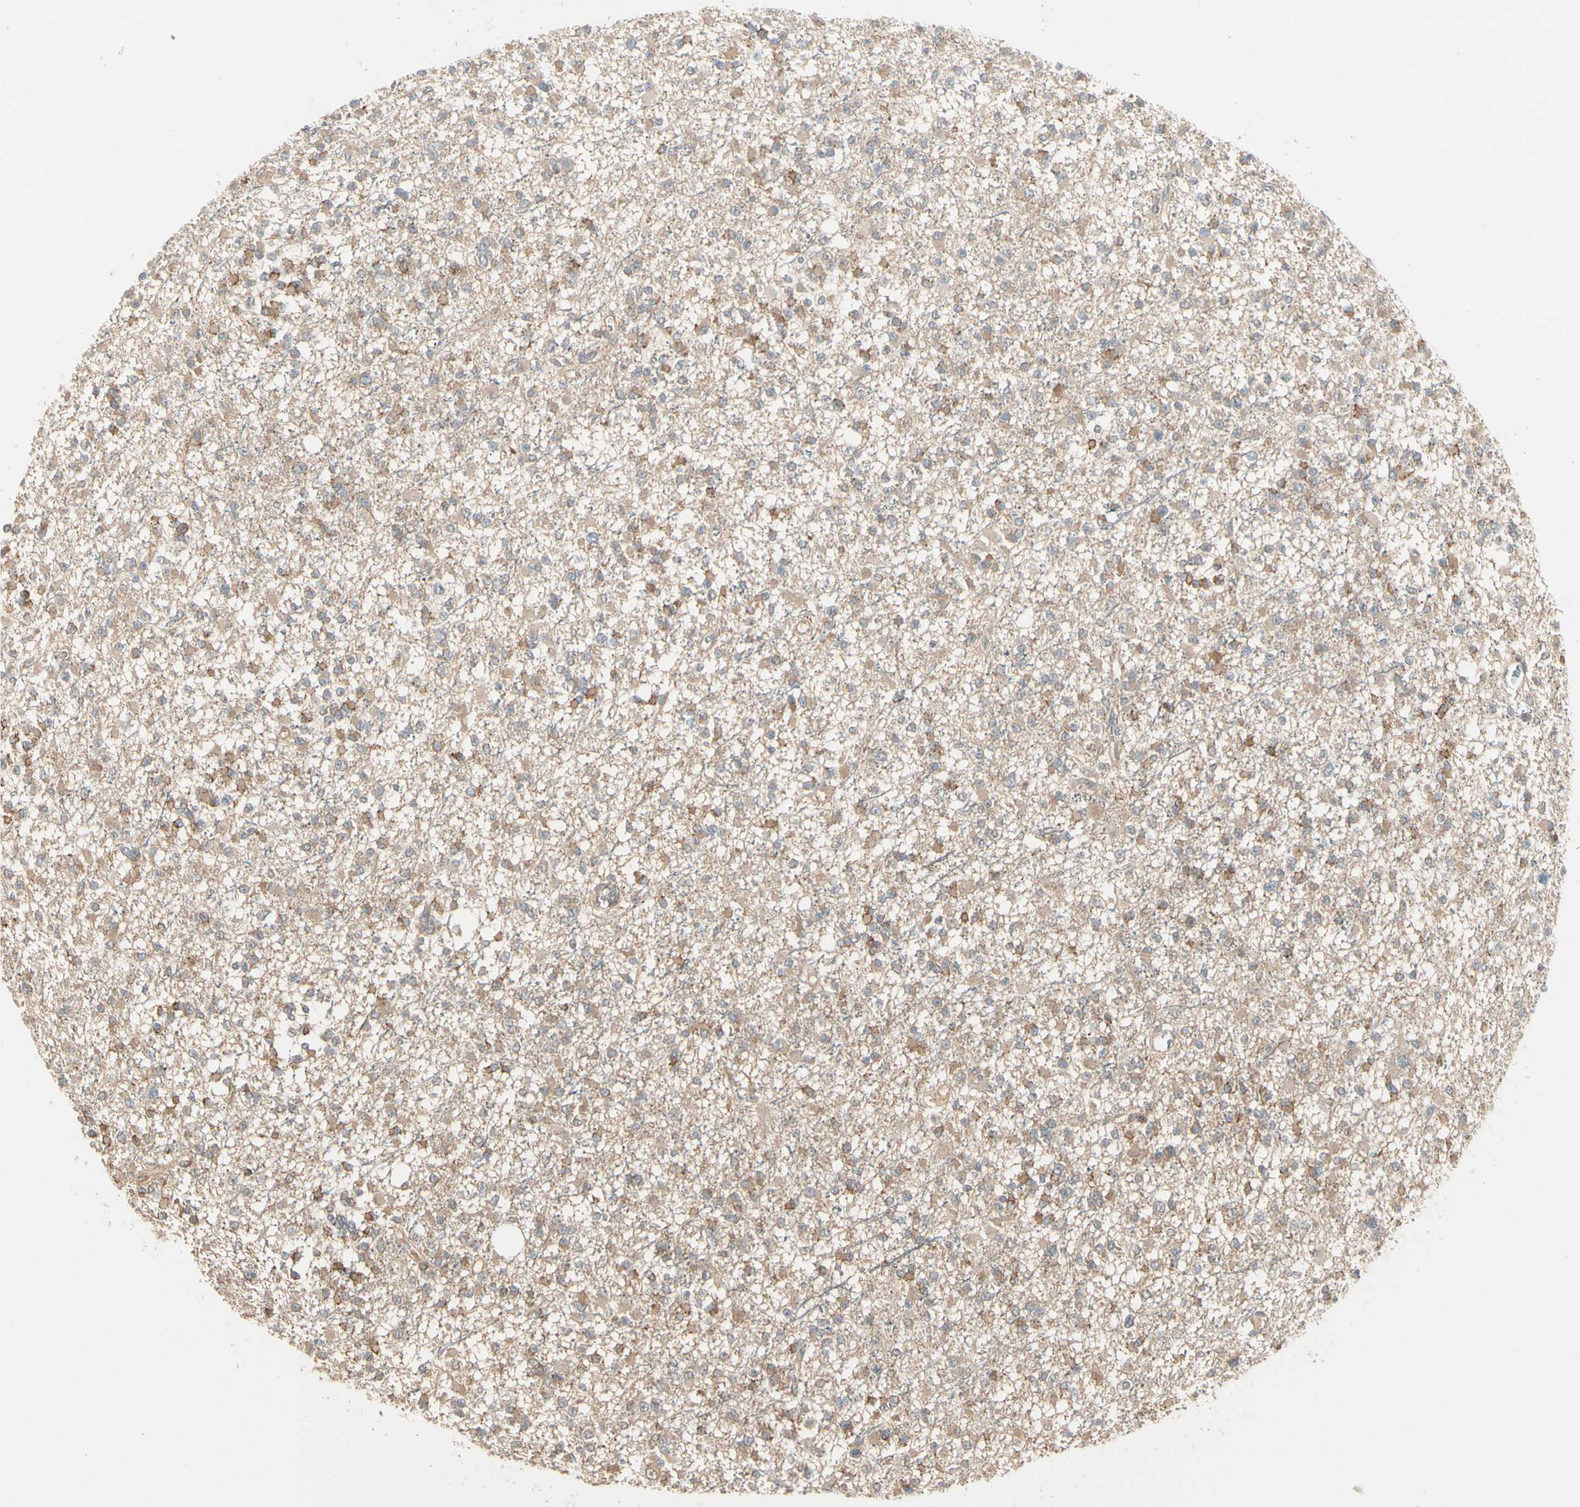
{"staining": {"intensity": "moderate", "quantity": ">75%", "location": "cytoplasmic/membranous"}, "tissue": "glioma", "cell_type": "Tumor cells", "image_type": "cancer", "snomed": [{"axis": "morphology", "description": "Glioma, malignant, Low grade"}, {"axis": "topography", "description": "Brain"}], "caption": "The photomicrograph demonstrates immunohistochemical staining of glioma. There is moderate cytoplasmic/membranous expression is appreciated in approximately >75% of tumor cells. The protein of interest is stained brown, and the nuclei are stained in blue (DAB (3,3'-diaminobenzidine) IHC with brightfield microscopy, high magnification).", "gene": "ATG4C", "patient": {"sex": "female", "age": 22}}